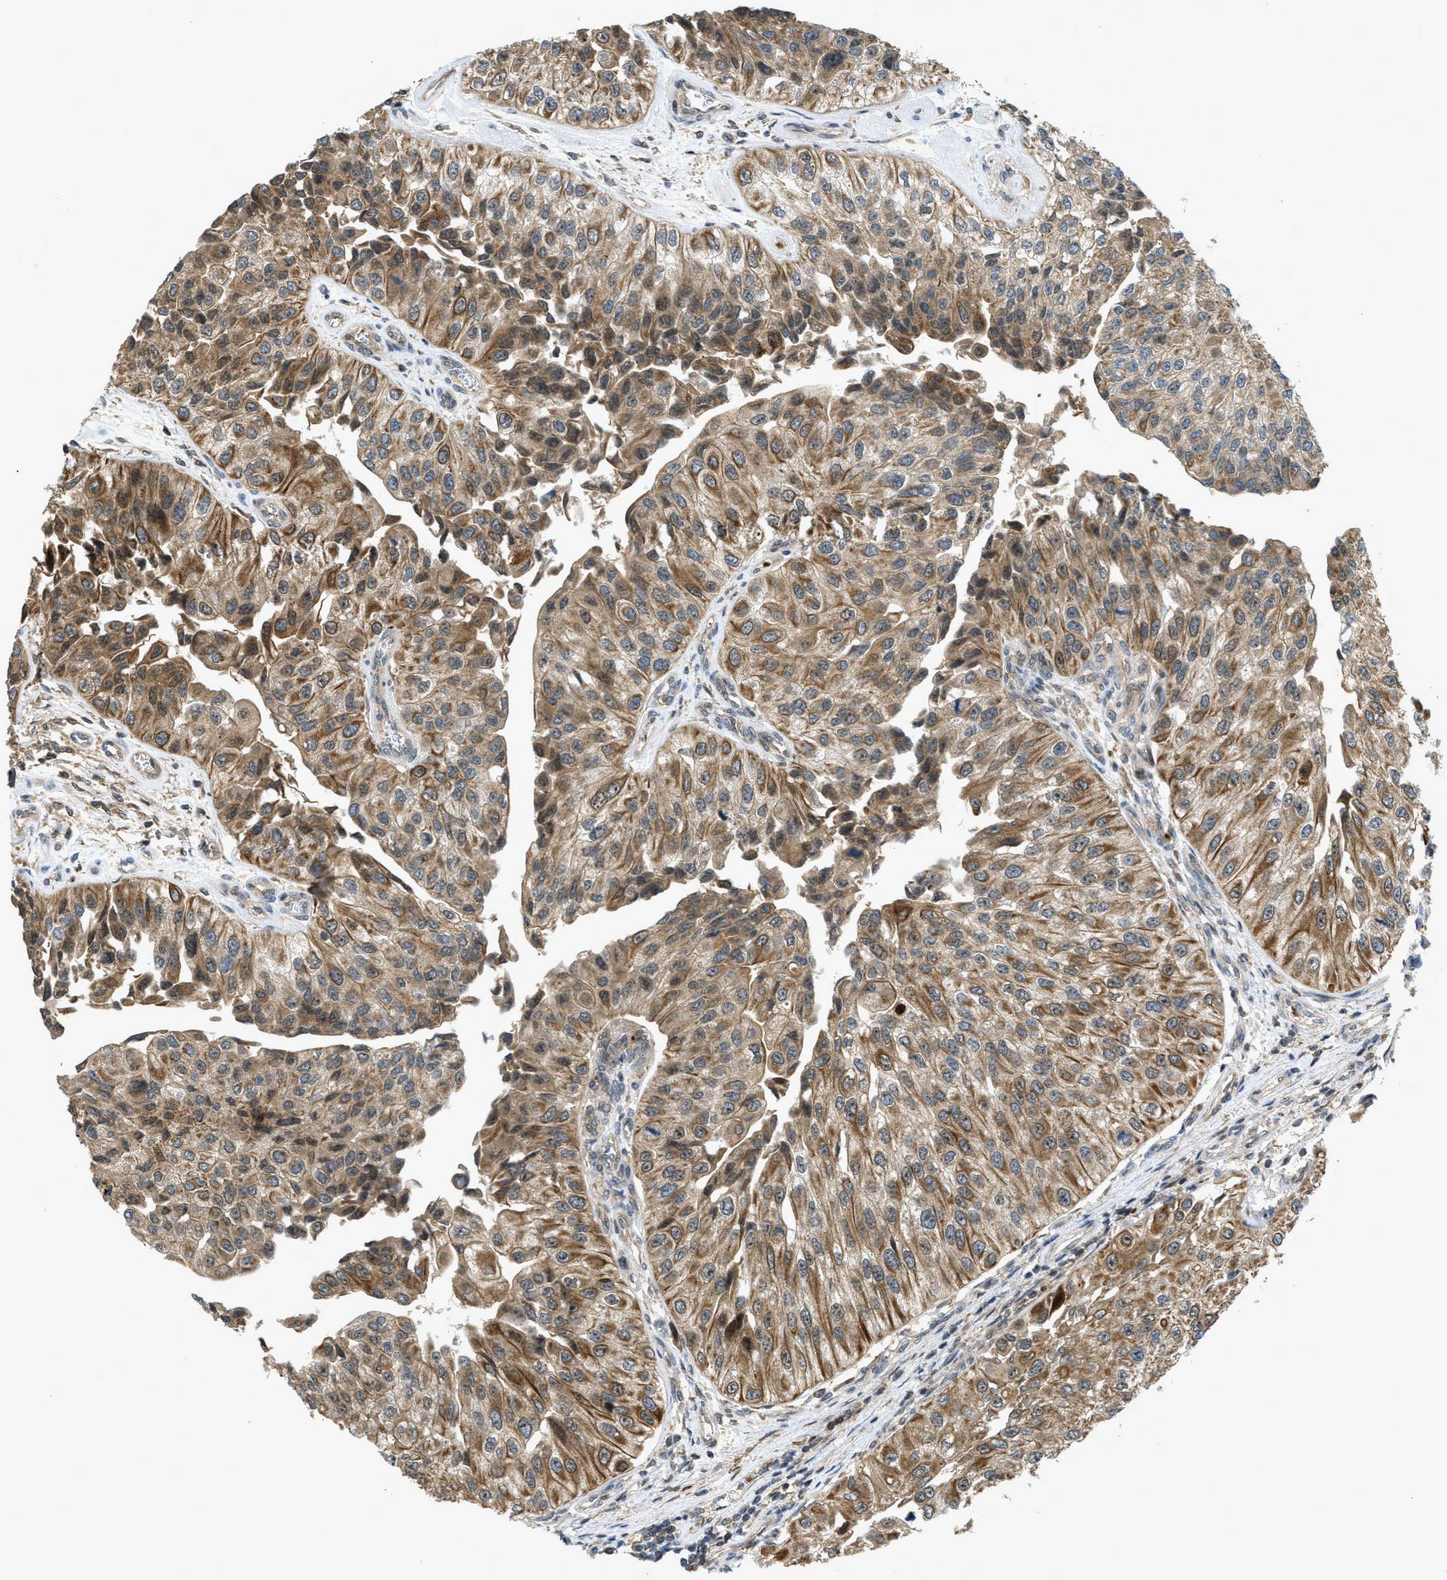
{"staining": {"intensity": "moderate", "quantity": ">75%", "location": "cytoplasmic/membranous"}, "tissue": "urothelial cancer", "cell_type": "Tumor cells", "image_type": "cancer", "snomed": [{"axis": "morphology", "description": "Urothelial carcinoma, High grade"}, {"axis": "topography", "description": "Kidney"}, {"axis": "topography", "description": "Urinary bladder"}], "caption": "Immunohistochemistry micrograph of high-grade urothelial carcinoma stained for a protein (brown), which reveals medium levels of moderate cytoplasmic/membranous staining in about >75% of tumor cells.", "gene": "DNAJC28", "patient": {"sex": "male", "age": 77}}